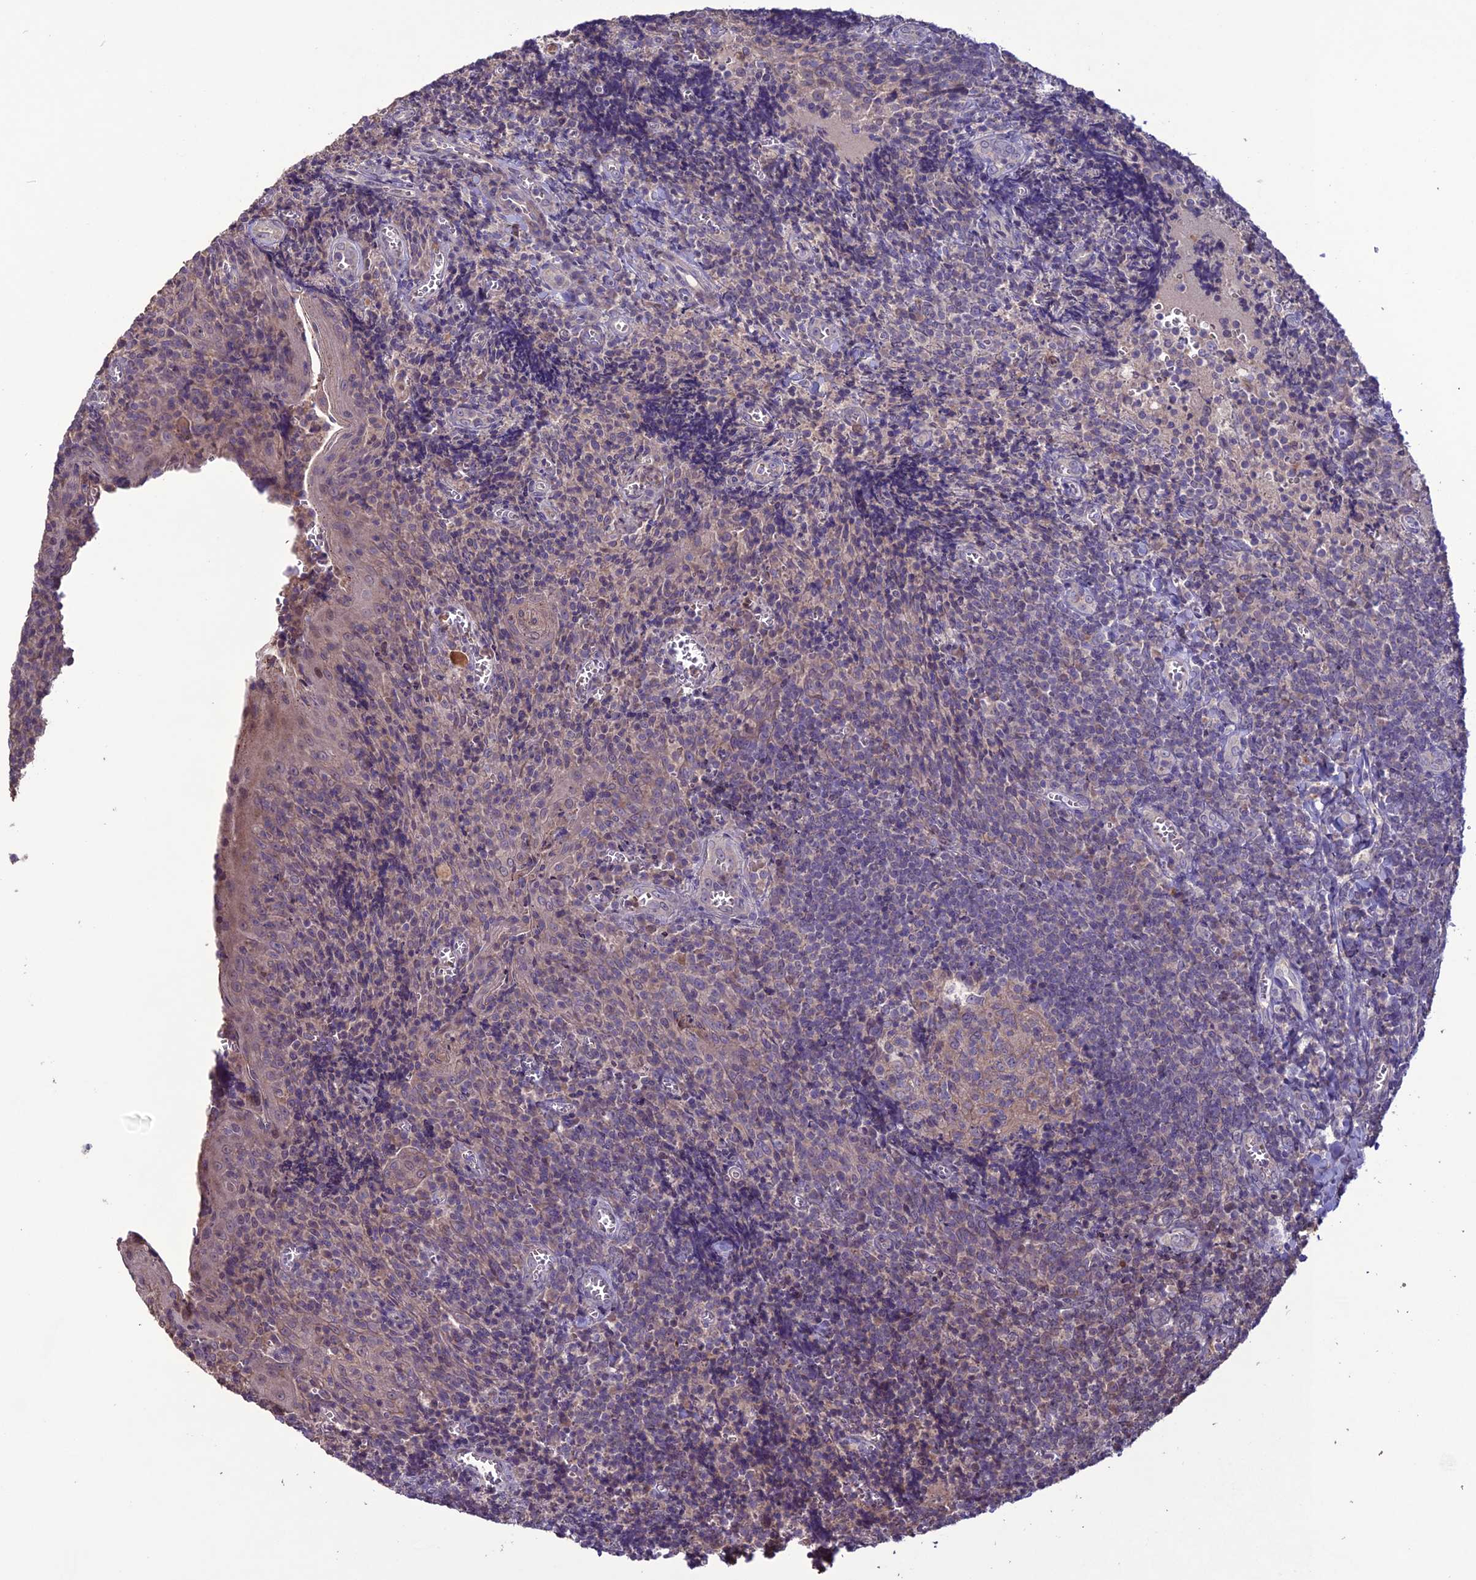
{"staining": {"intensity": "weak", "quantity": "<25%", "location": "cytoplasmic/membranous"}, "tissue": "tonsil", "cell_type": "Germinal center cells", "image_type": "normal", "snomed": [{"axis": "morphology", "description": "Normal tissue, NOS"}, {"axis": "topography", "description": "Tonsil"}], "caption": "Tonsil stained for a protein using immunohistochemistry (IHC) displays no positivity germinal center cells.", "gene": "C2orf76", "patient": {"sex": "male", "age": 27}}